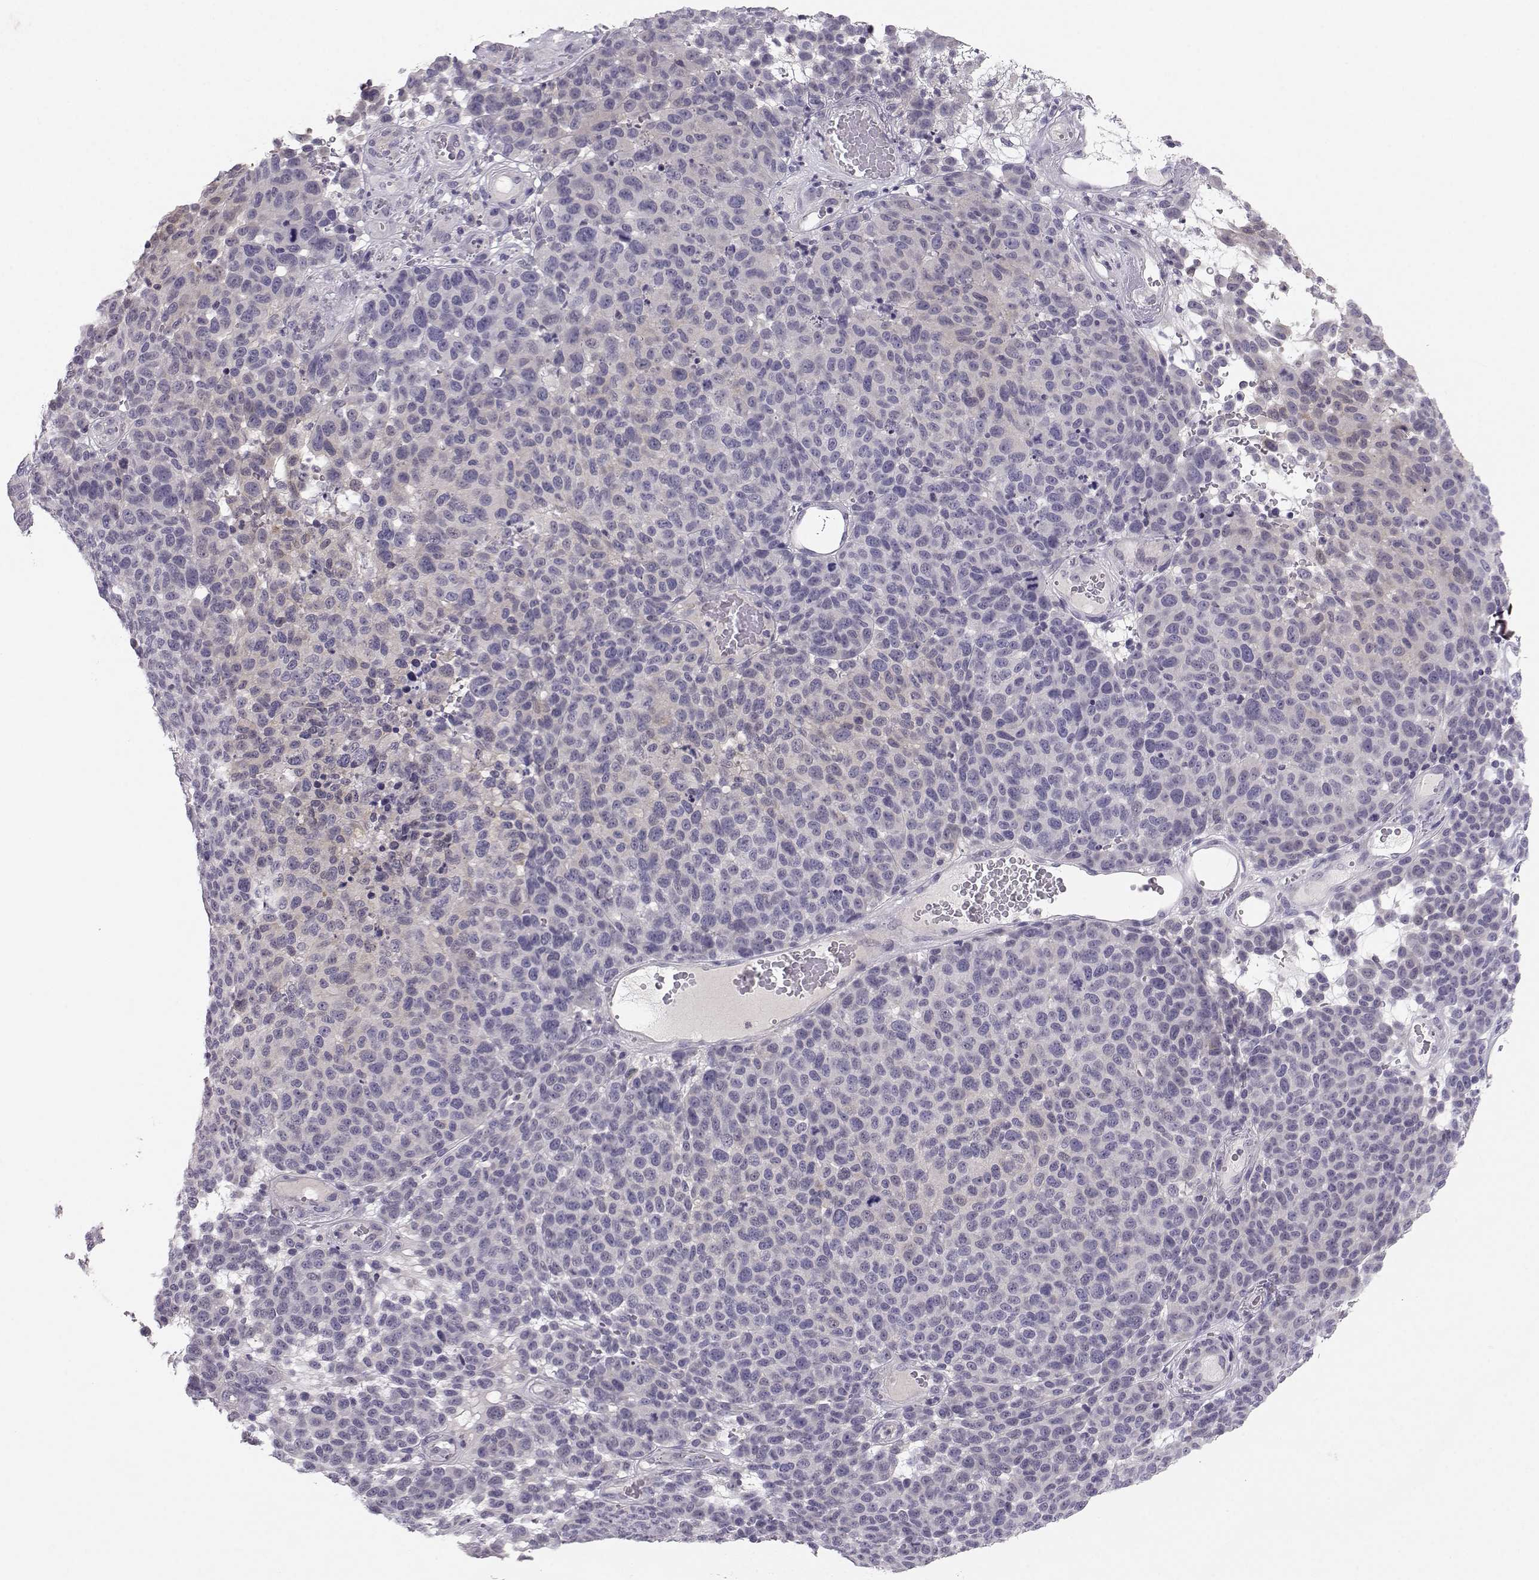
{"staining": {"intensity": "negative", "quantity": "none", "location": "none"}, "tissue": "melanoma", "cell_type": "Tumor cells", "image_type": "cancer", "snomed": [{"axis": "morphology", "description": "Malignant melanoma, NOS"}, {"axis": "topography", "description": "Skin"}], "caption": "This is a image of immunohistochemistry staining of malignant melanoma, which shows no expression in tumor cells.", "gene": "MROH7", "patient": {"sex": "male", "age": 59}}